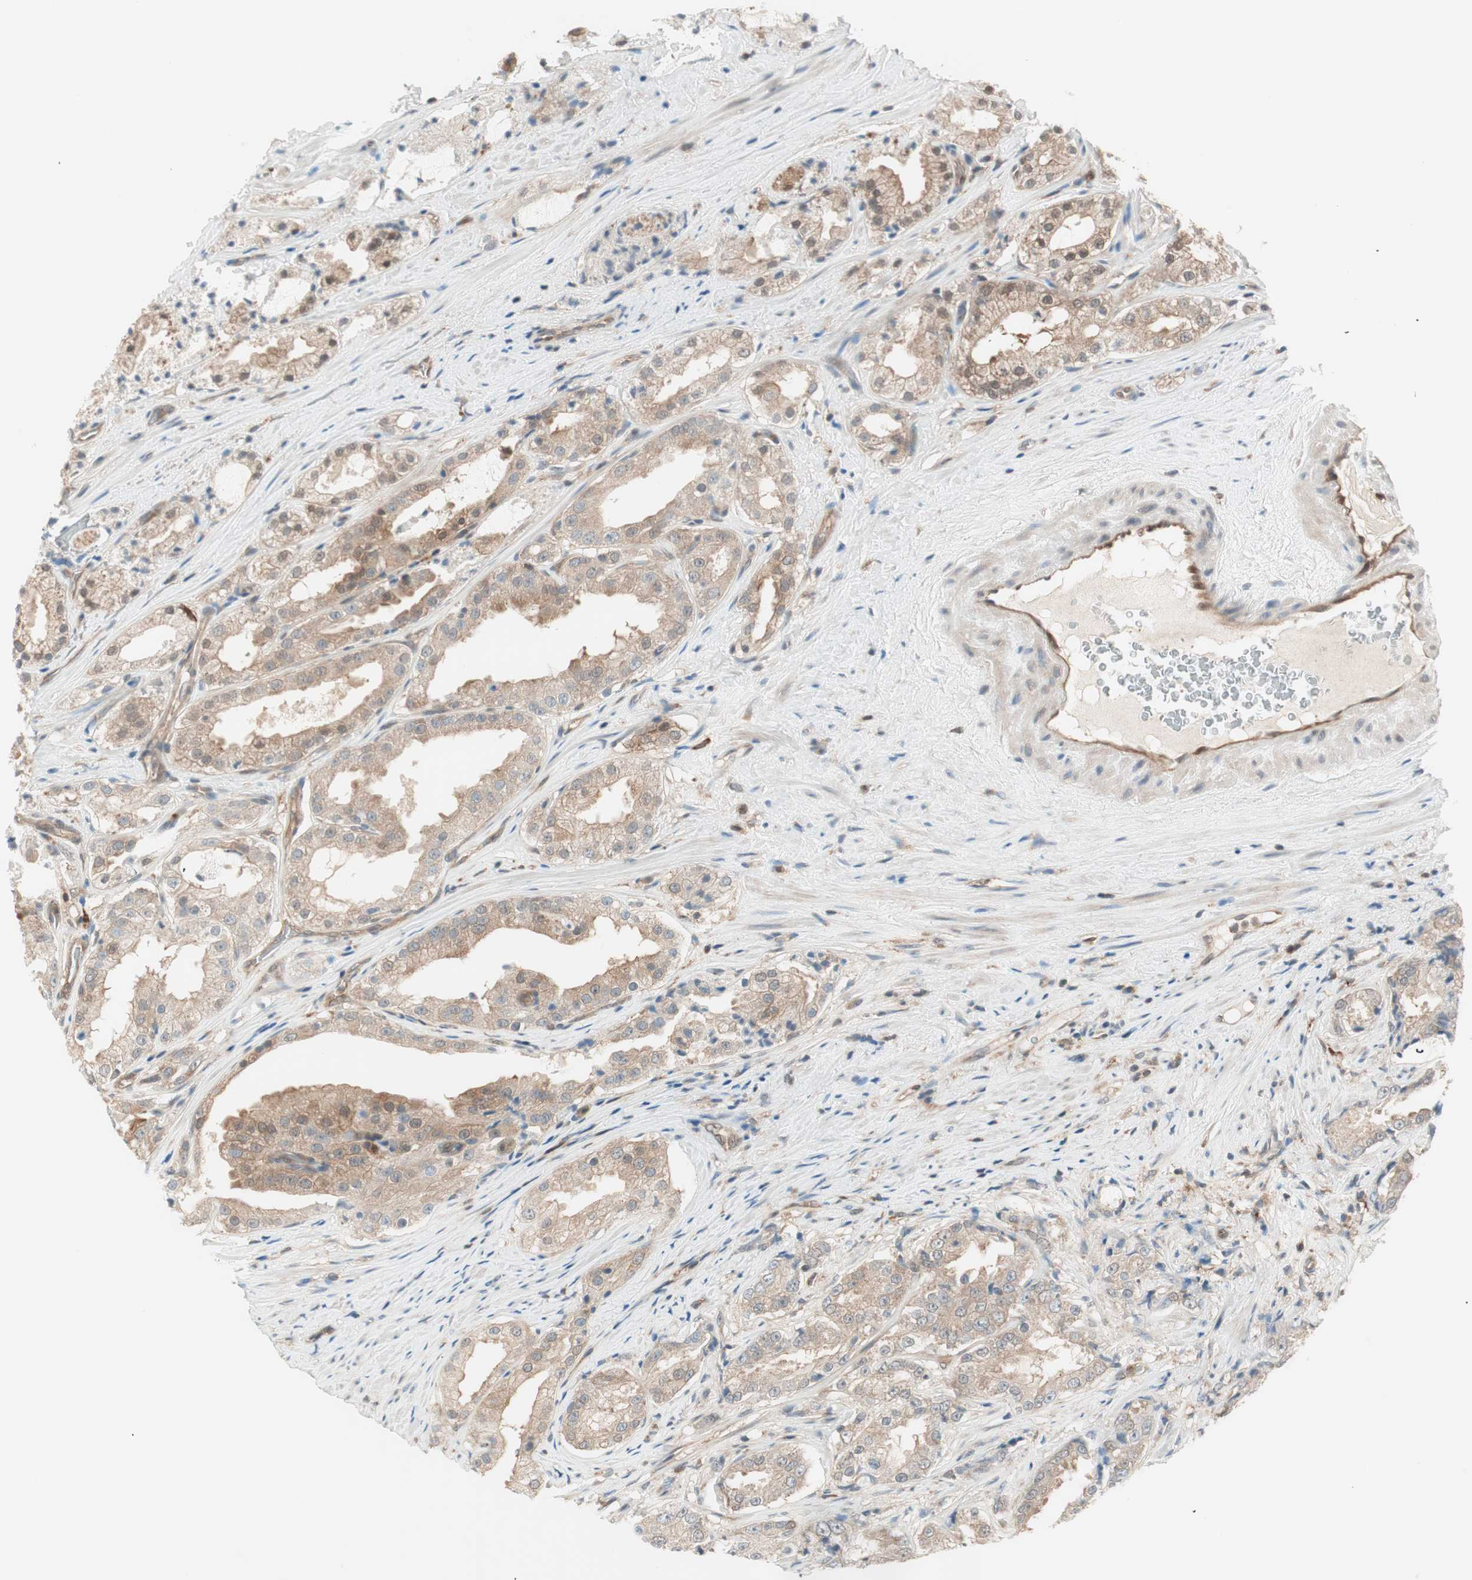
{"staining": {"intensity": "weak", "quantity": ">75%", "location": "cytoplasmic/membranous"}, "tissue": "prostate cancer", "cell_type": "Tumor cells", "image_type": "cancer", "snomed": [{"axis": "morphology", "description": "Adenocarcinoma, High grade"}, {"axis": "topography", "description": "Prostate"}], "caption": "The micrograph exhibits immunohistochemical staining of adenocarcinoma (high-grade) (prostate). There is weak cytoplasmic/membranous expression is seen in approximately >75% of tumor cells.", "gene": "GALT", "patient": {"sex": "male", "age": 73}}